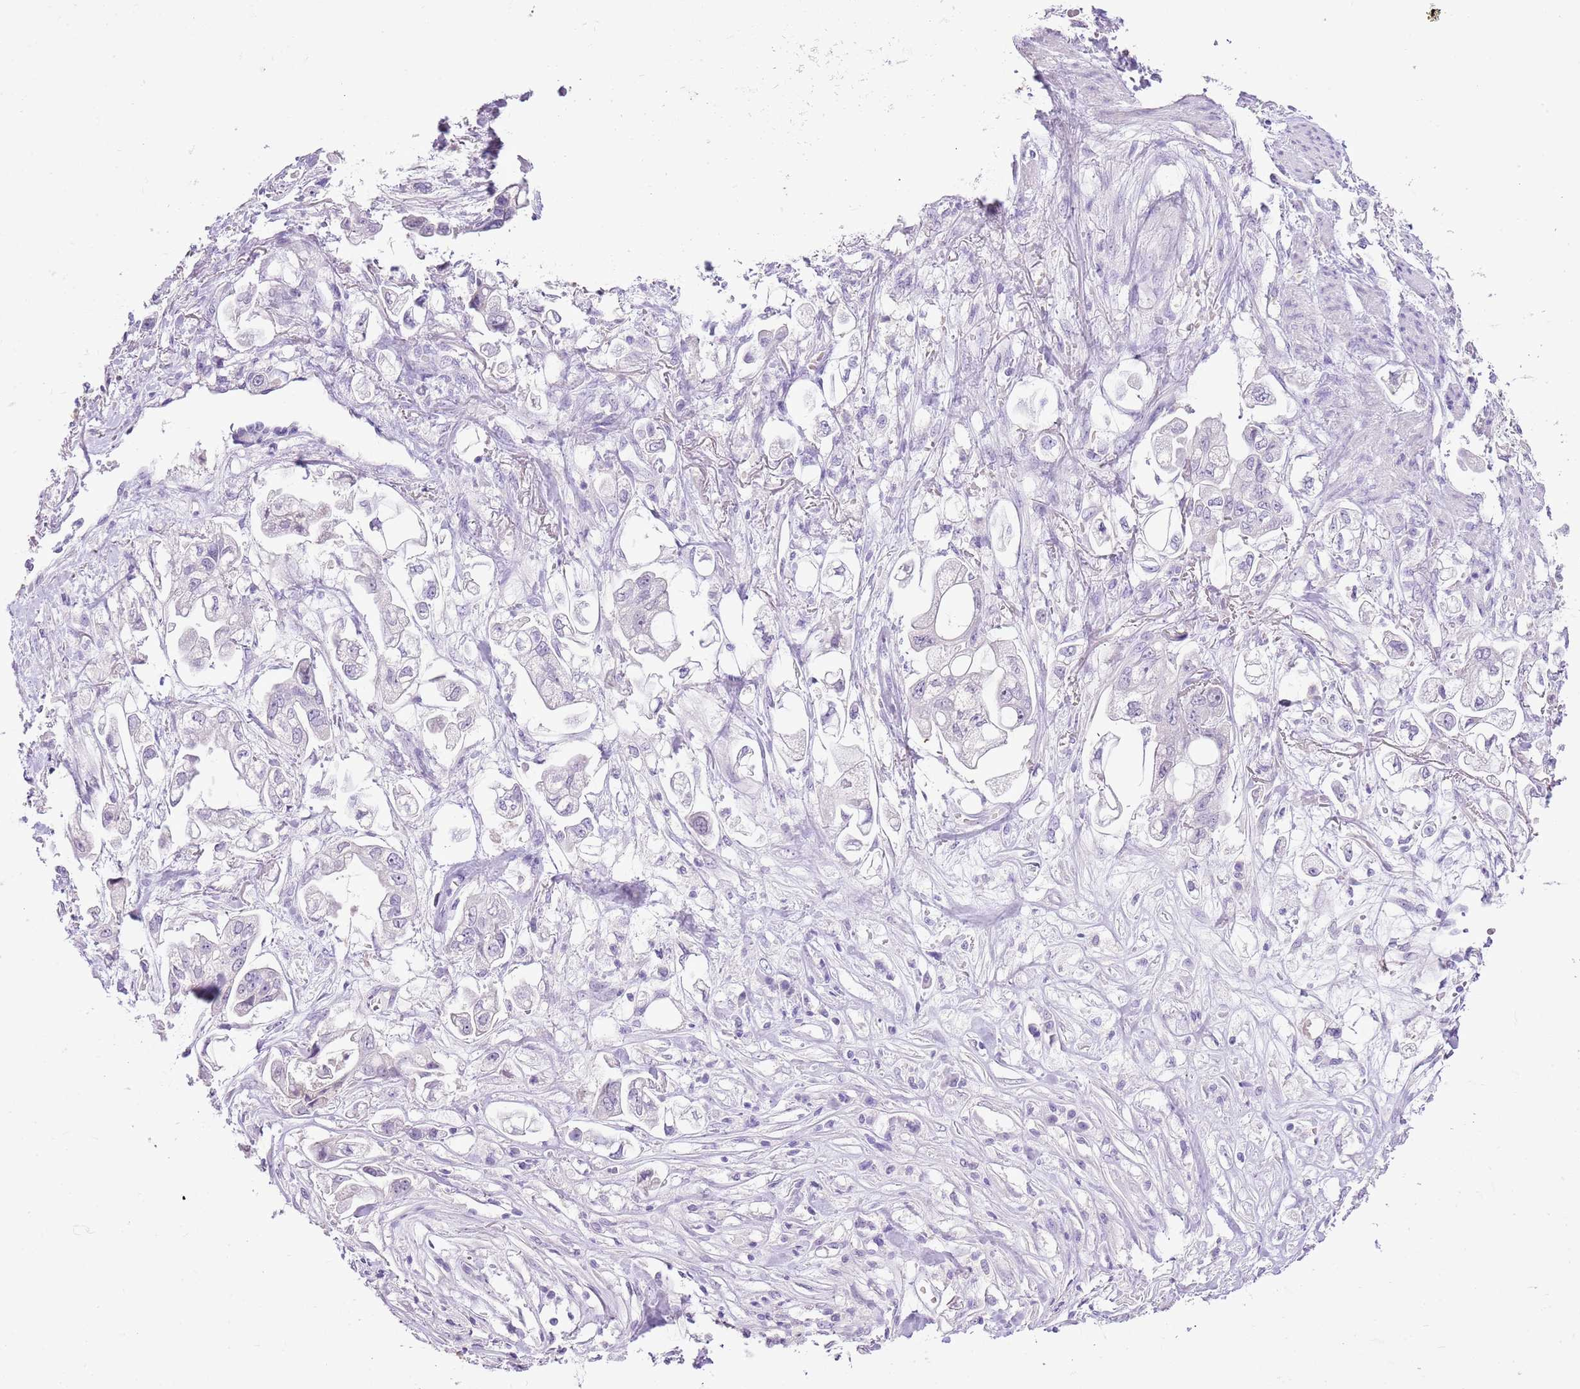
{"staining": {"intensity": "negative", "quantity": "none", "location": "none"}, "tissue": "stomach cancer", "cell_type": "Tumor cells", "image_type": "cancer", "snomed": [{"axis": "morphology", "description": "Adenocarcinoma, NOS"}, {"axis": "topography", "description": "Stomach"}], "caption": "A photomicrograph of stomach adenocarcinoma stained for a protein displays no brown staining in tumor cells. (DAB (3,3'-diaminobenzidine) IHC, high magnification).", "gene": "XPO7", "patient": {"sex": "male", "age": 62}}